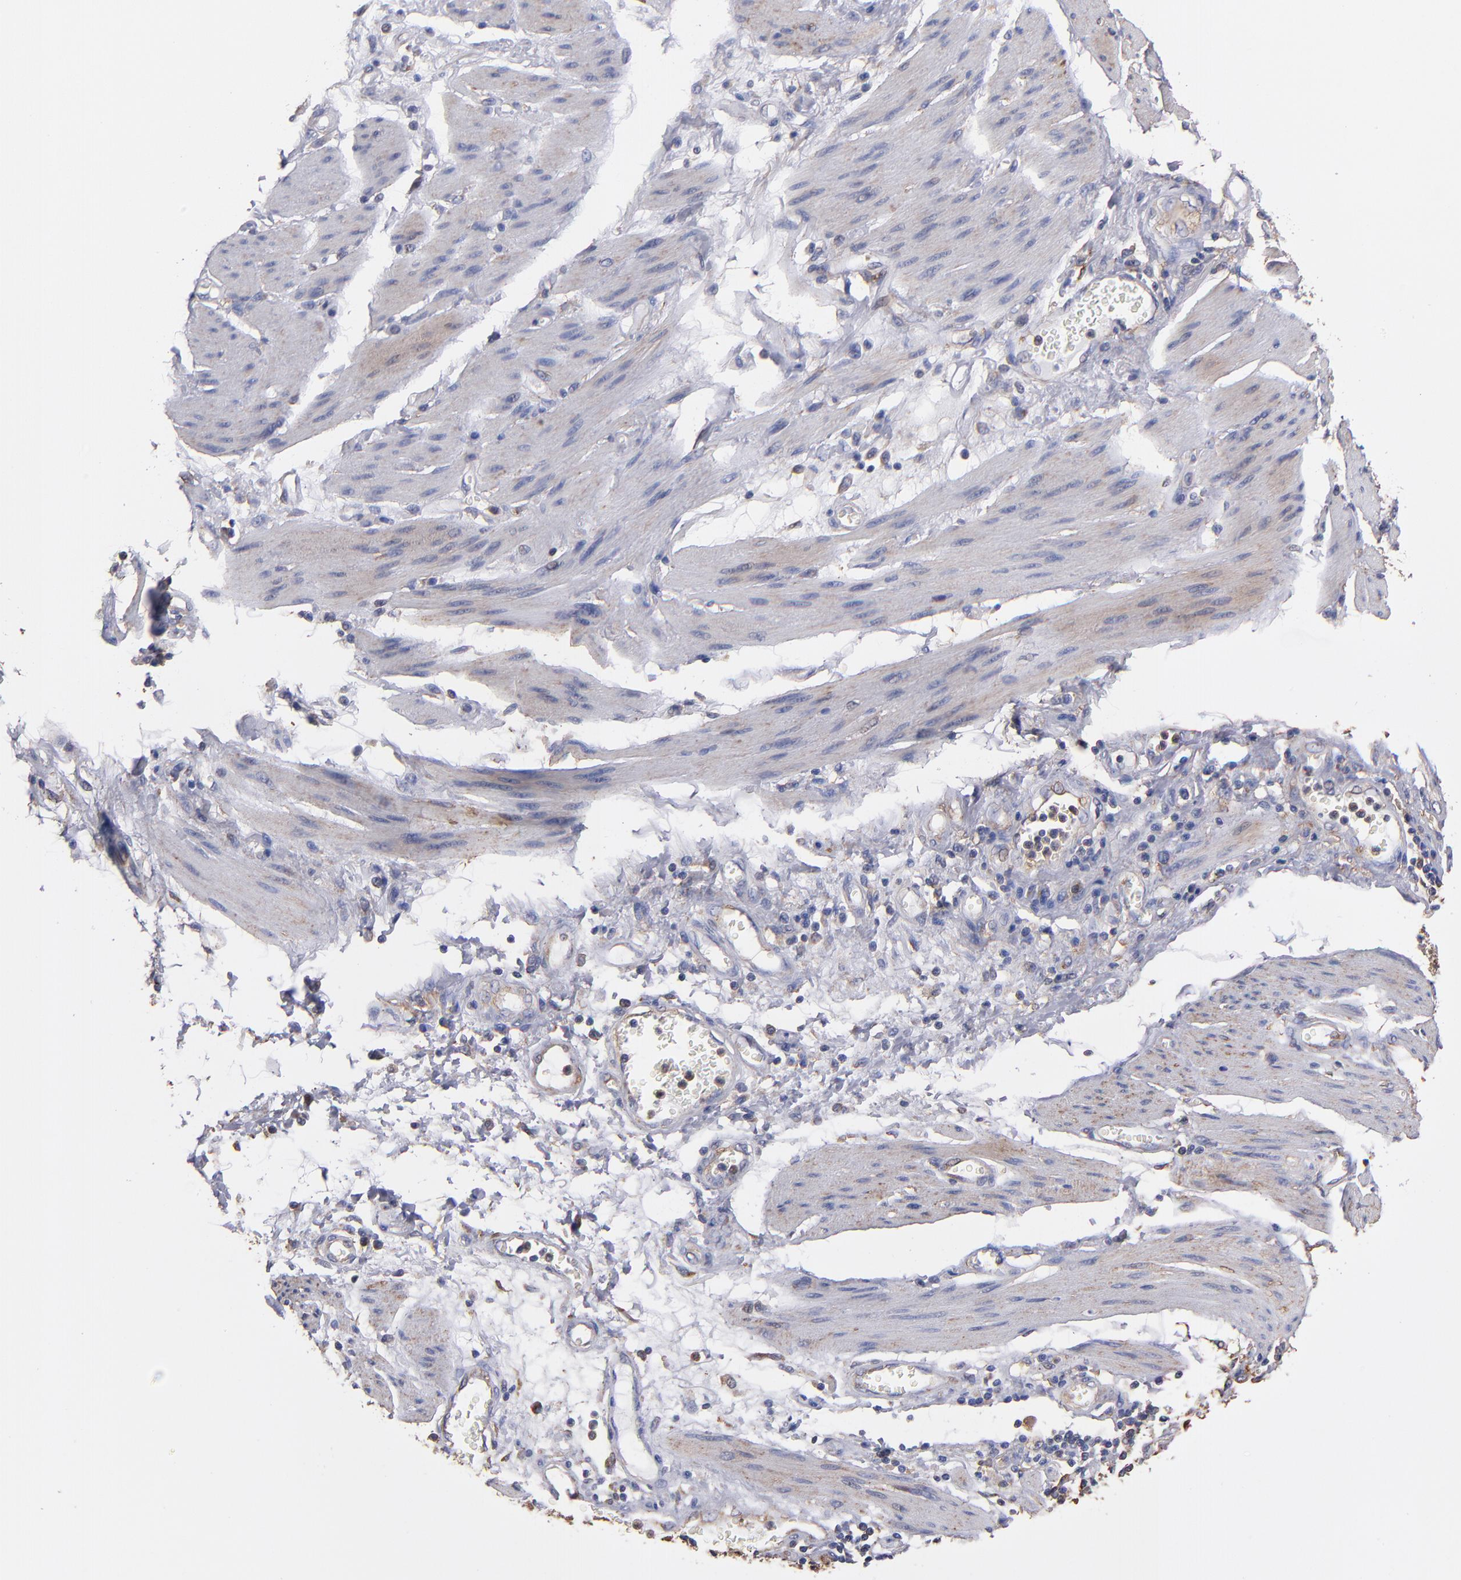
{"staining": {"intensity": "moderate", "quantity": "25%-75%", "location": "cytoplasmic/membranous"}, "tissue": "stomach cancer", "cell_type": "Tumor cells", "image_type": "cancer", "snomed": [{"axis": "morphology", "description": "Adenocarcinoma, NOS"}, {"axis": "topography", "description": "Pancreas"}, {"axis": "topography", "description": "Stomach, upper"}], "caption": "Immunohistochemistry staining of adenocarcinoma (stomach), which demonstrates medium levels of moderate cytoplasmic/membranous positivity in about 25%-75% of tumor cells indicating moderate cytoplasmic/membranous protein staining. The staining was performed using DAB (brown) for protein detection and nuclei were counterstained in hematoxylin (blue).", "gene": "MVP", "patient": {"sex": "male", "age": 77}}